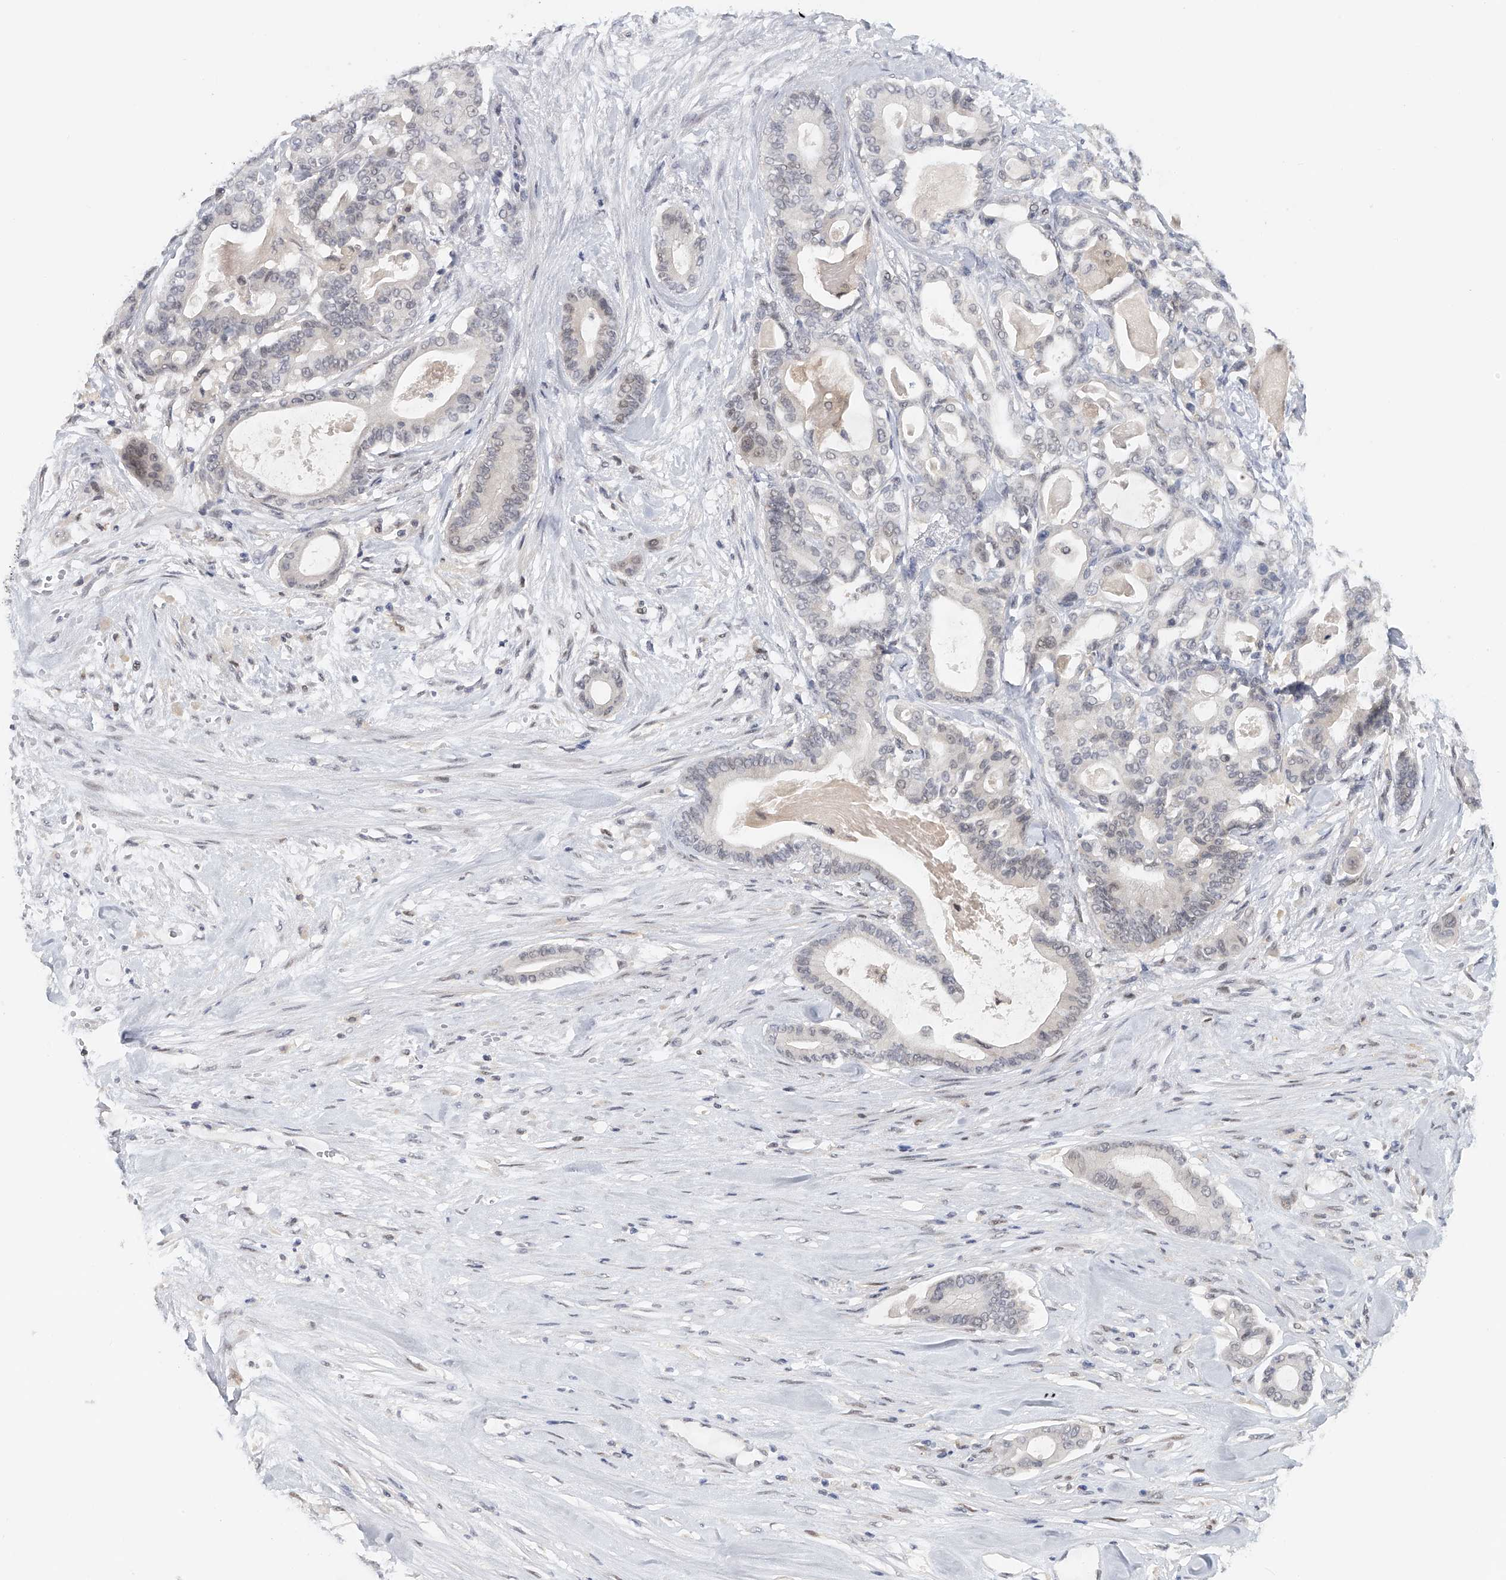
{"staining": {"intensity": "negative", "quantity": "none", "location": "none"}, "tissue": "pancreatic cancer", "cell_type": "Tumor cells", "image_type": "cancer", "snomed": [{"axis": "morphology", "description": "Adenocarcinoma, NOS"}, {"axis": "topography", "description": "Pancreas"}], "caption": "A histopathology image of human pancreatic cancer is negative for staining in tumor cells.", "gene": "DDX43", "patient": {"sex": "male", "age": 63}}